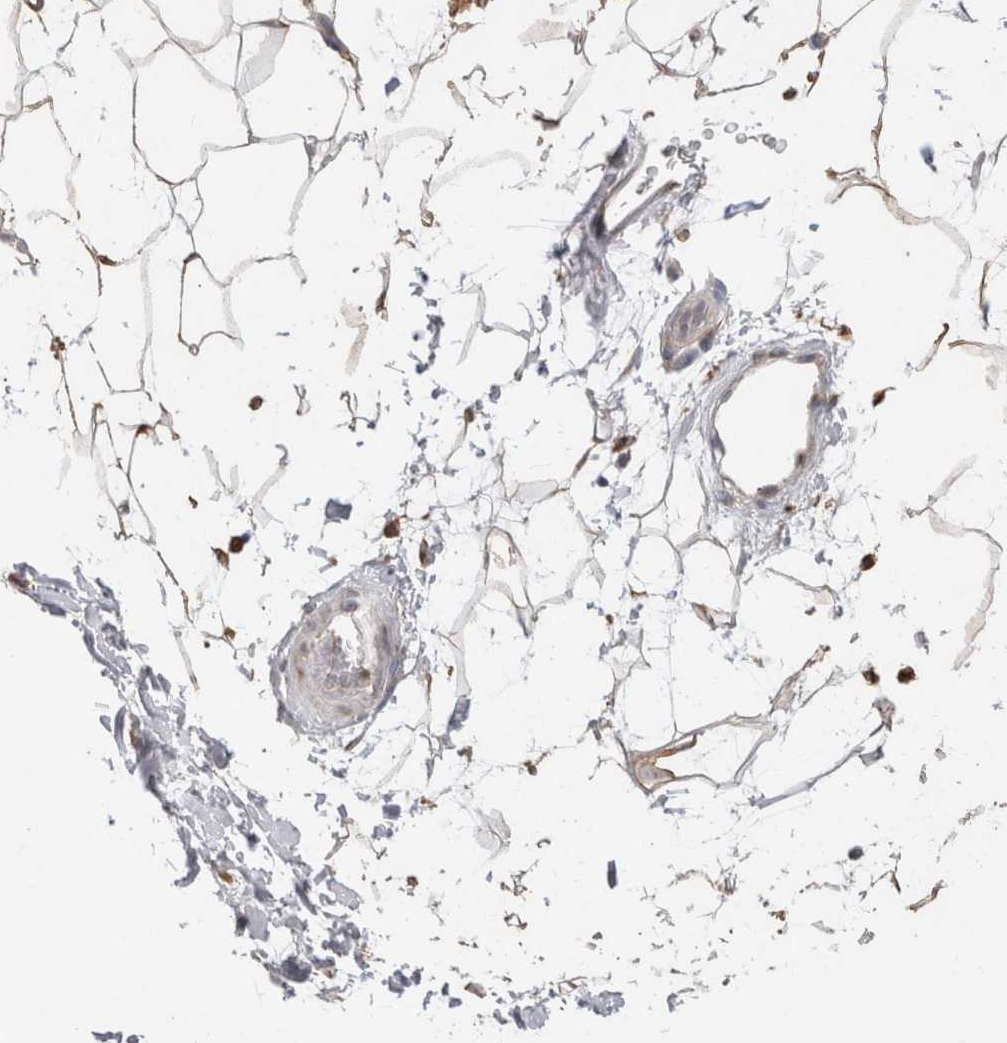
{"staining": {"intensity": "moderate", "quantity": ">75%", "location": "cytoplasmic/membranous"}, "tissue": "adipose tissue", "cell_type": "Adipocytes", "image_type": "normal", "snomed": [{"axis": "morphology", "description": "Normal tissue, NOS"}, {"axis": "topography", "description": "Soft tissue"}], "caption": "Moderate cytoplasmic/membranous staining for a protein is identified in approximately >75% of adipocytes of normal adipose tissue using immunohistochemistry.", "gene": "LRPAP1", "patient": {"sex": "male", "age": 72}}